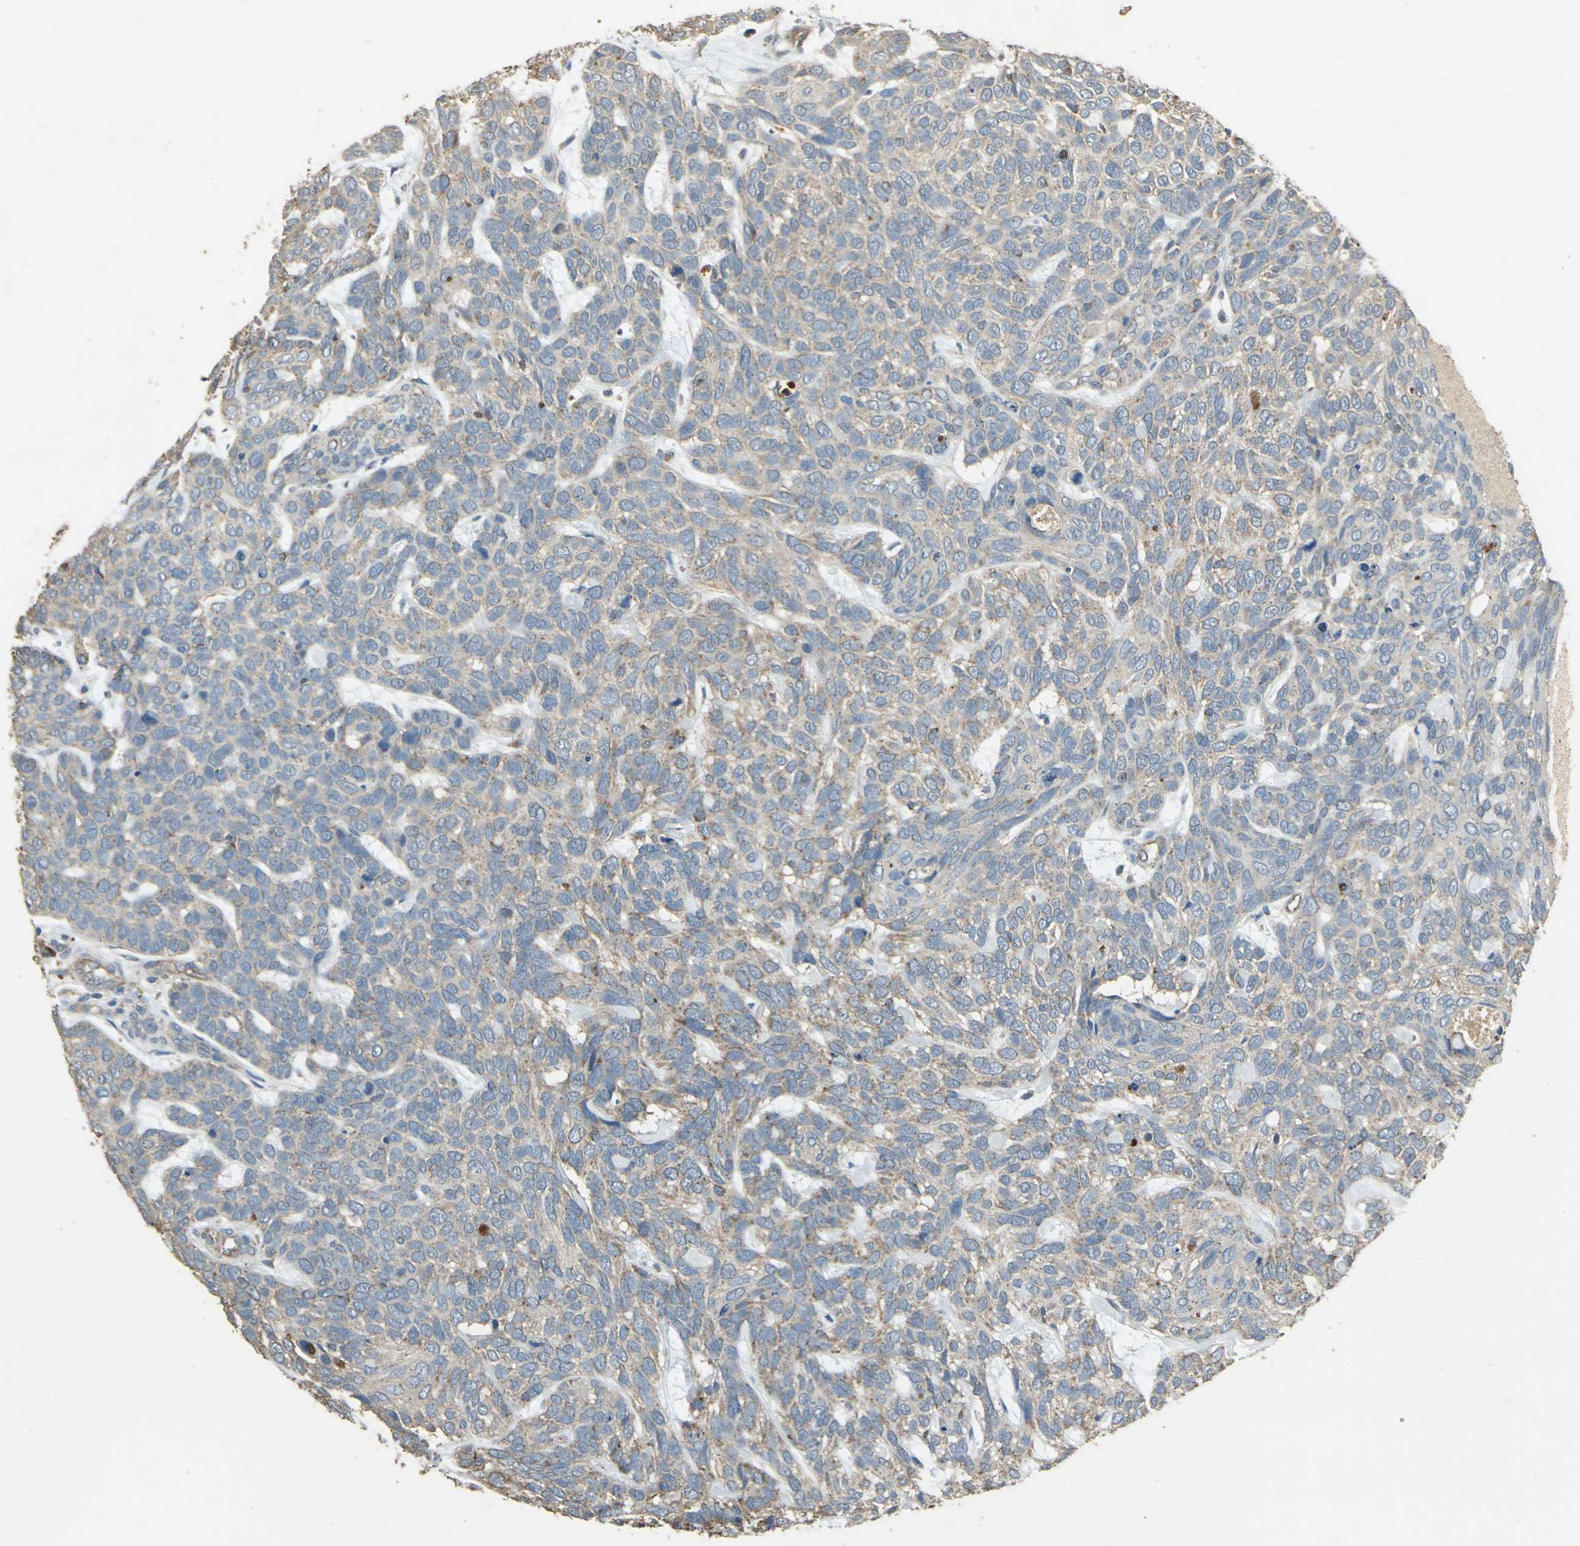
{"staining": {"intensity": "moderate", "quantity": ">75%", "location": "cytoplasmic/membranous"}, "tissue": "skin cancer", "cell_type": "Tumor cells", "image_type": "cancer", "snomed": [{"axis": "morphology", "description": "Basal cell carcinoma"}, {"axis": "topography", "description": "Skin"}], "caption": "Human skin basal cell carcinoma stained with a protein marker reveals moderate staining in tumor cells.", "gene": "POLRMT", "patient": {"sex": "male", "age": 87}}